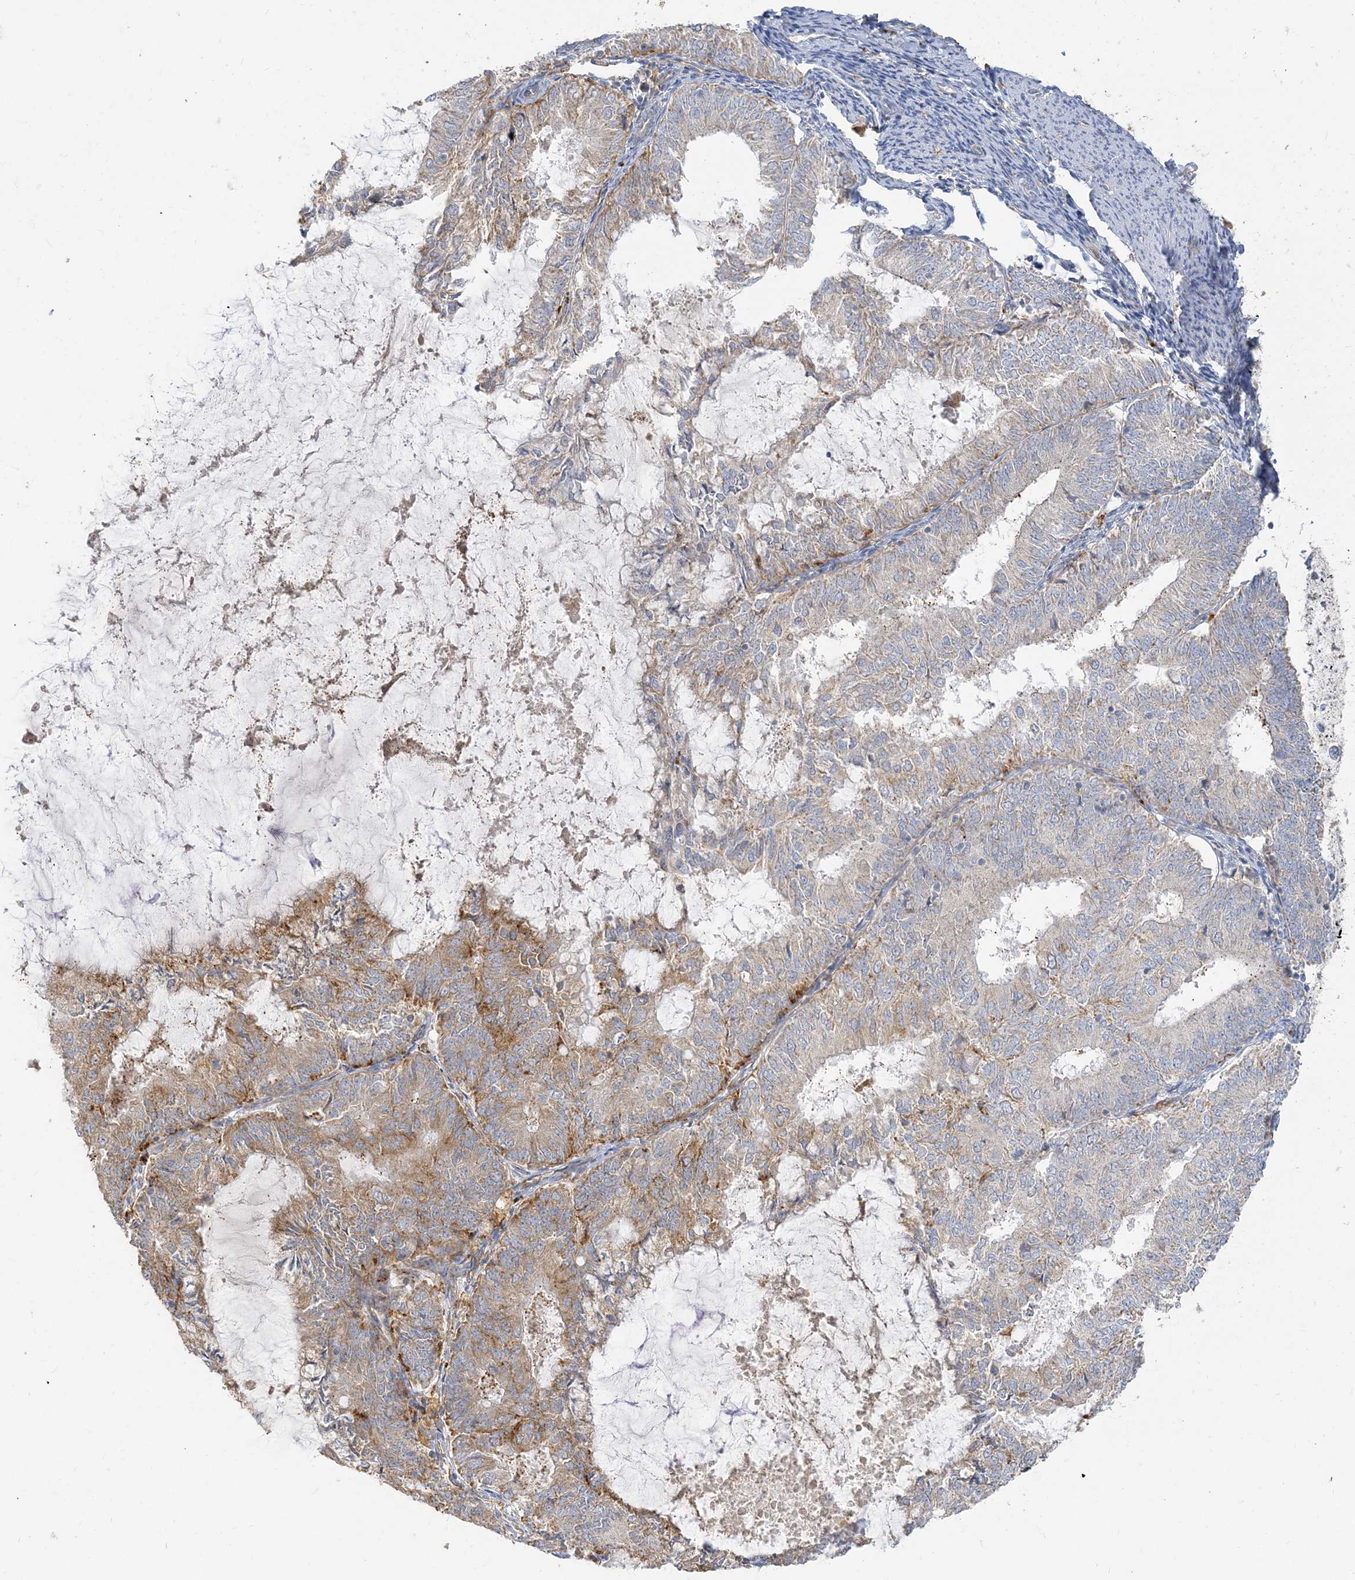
{"staining": {"intensity": "moderate", "quantity": "<25%", "location": "cytoplasmic/membranous"}, "tissue": "endometrial cancer", "cell_type": "Tumor cells", "image_type": "cancer", "snomed": [{"axis": "morphology", "description": "Adenocarcinoma, NOS"}, {"axis": "topography", "description": "Endometrium"}], "caption": "The micrograph demonstrates immunohistochemical staining of endometrial cancer. There is moderate cytoplasmic/membranous staining is seen in about <25% of tumor cells. The staining is performed using DAB brown chromogen to label protein expression. The nuclei are counter-stained blue using hematoxylin.", "gene": "PEAR1", "patient": {"sex": "female", "age": 57}}